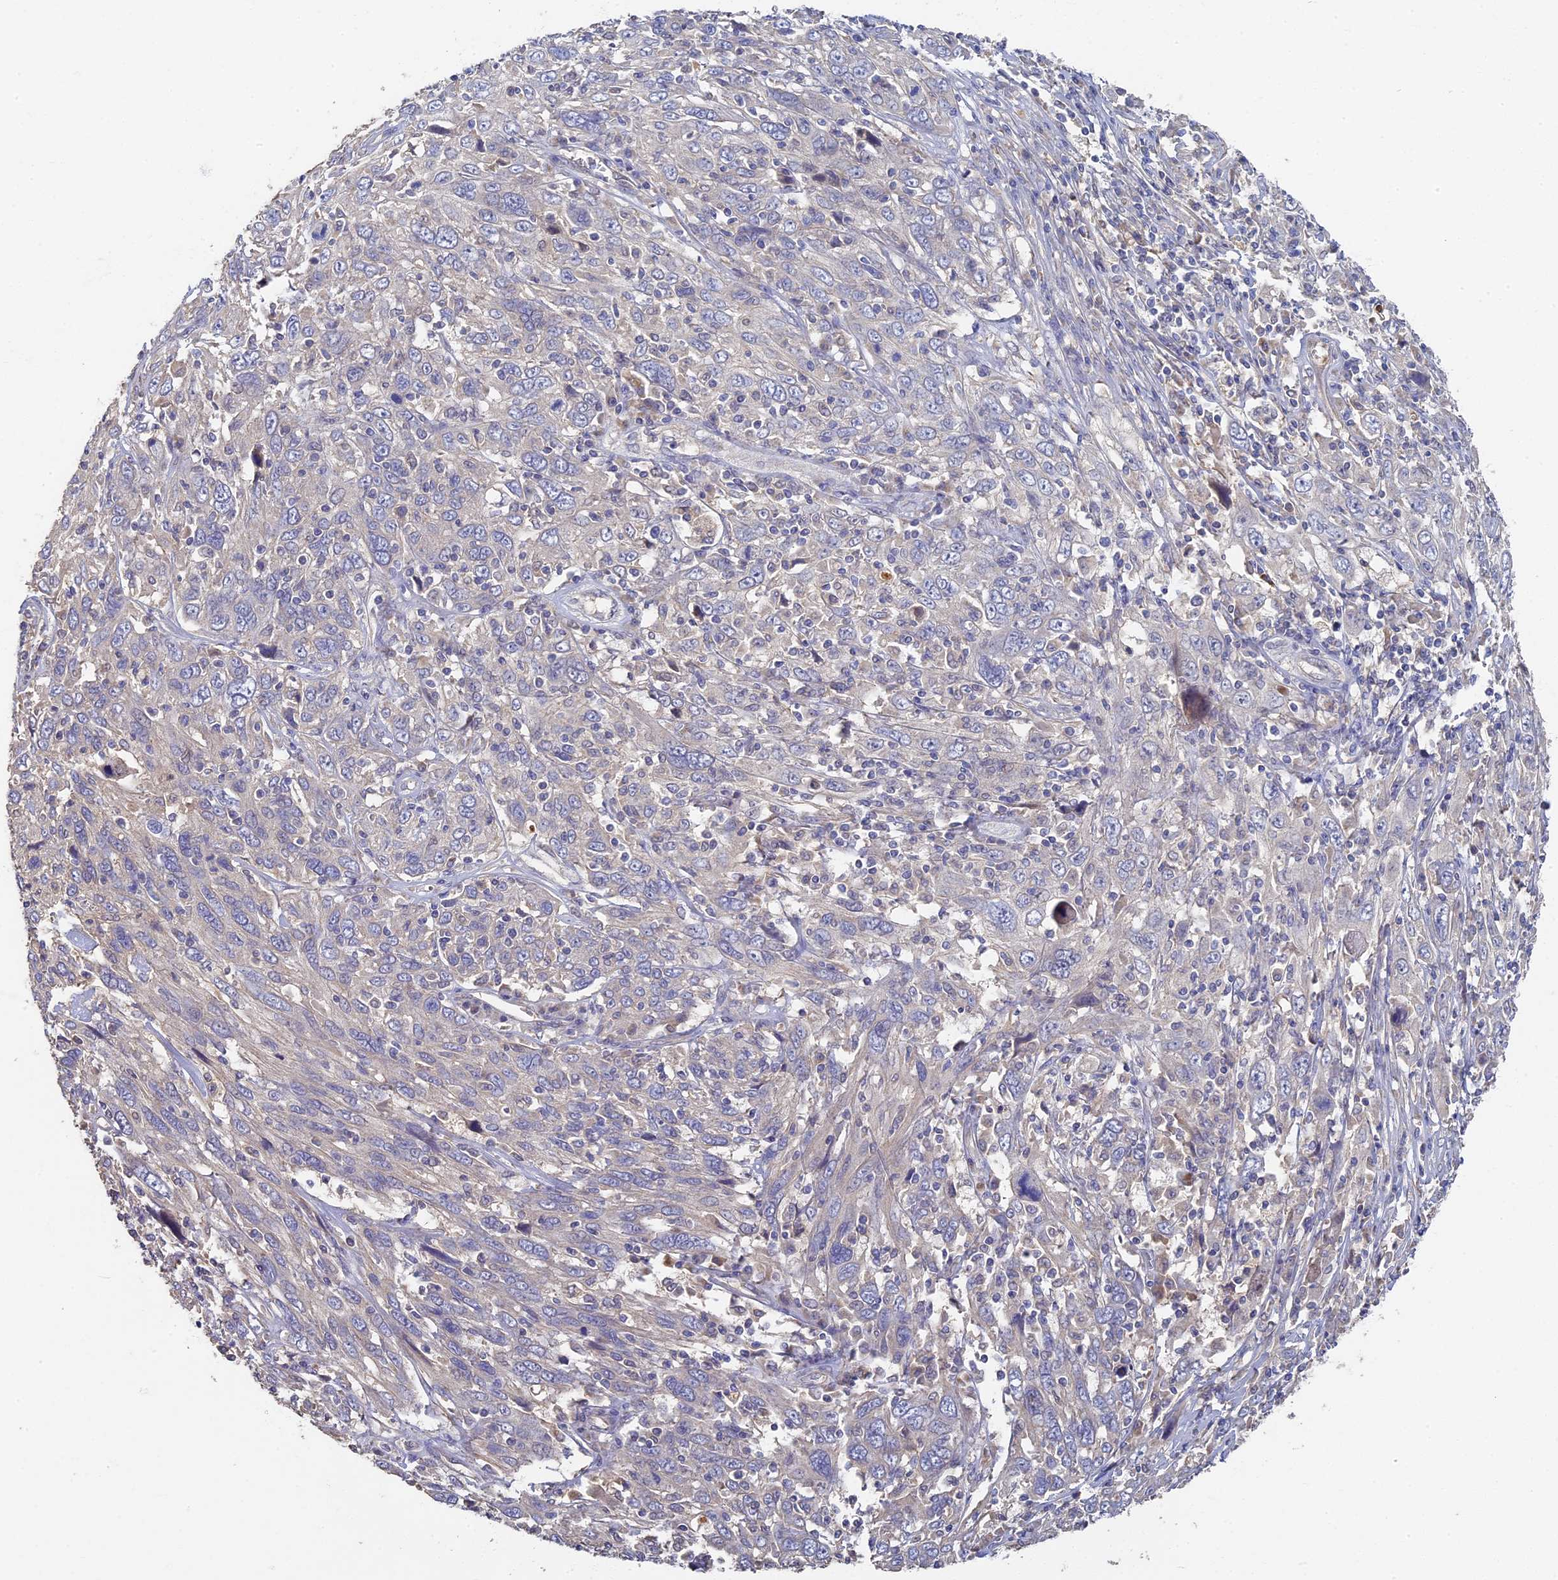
{"staining": {"intensity": "negative", "quantity": "none", "location": "none"}, "tissue": "cervical cancer", "cell_type": "Tumor cells", "image_type": "cancer", "snomed": [{"axis": "morphology", "description": "Squamous cell carcinoma, NOS"}, {"axis": "topography", "description": "Cervix"}], "caption": "An IHC histopathology image of cervical cancer is shown. There is no staining in tumor cells of cervical cancer.", "gene": "RSPH3", "patient": {"sex": "female", "age": 46}}